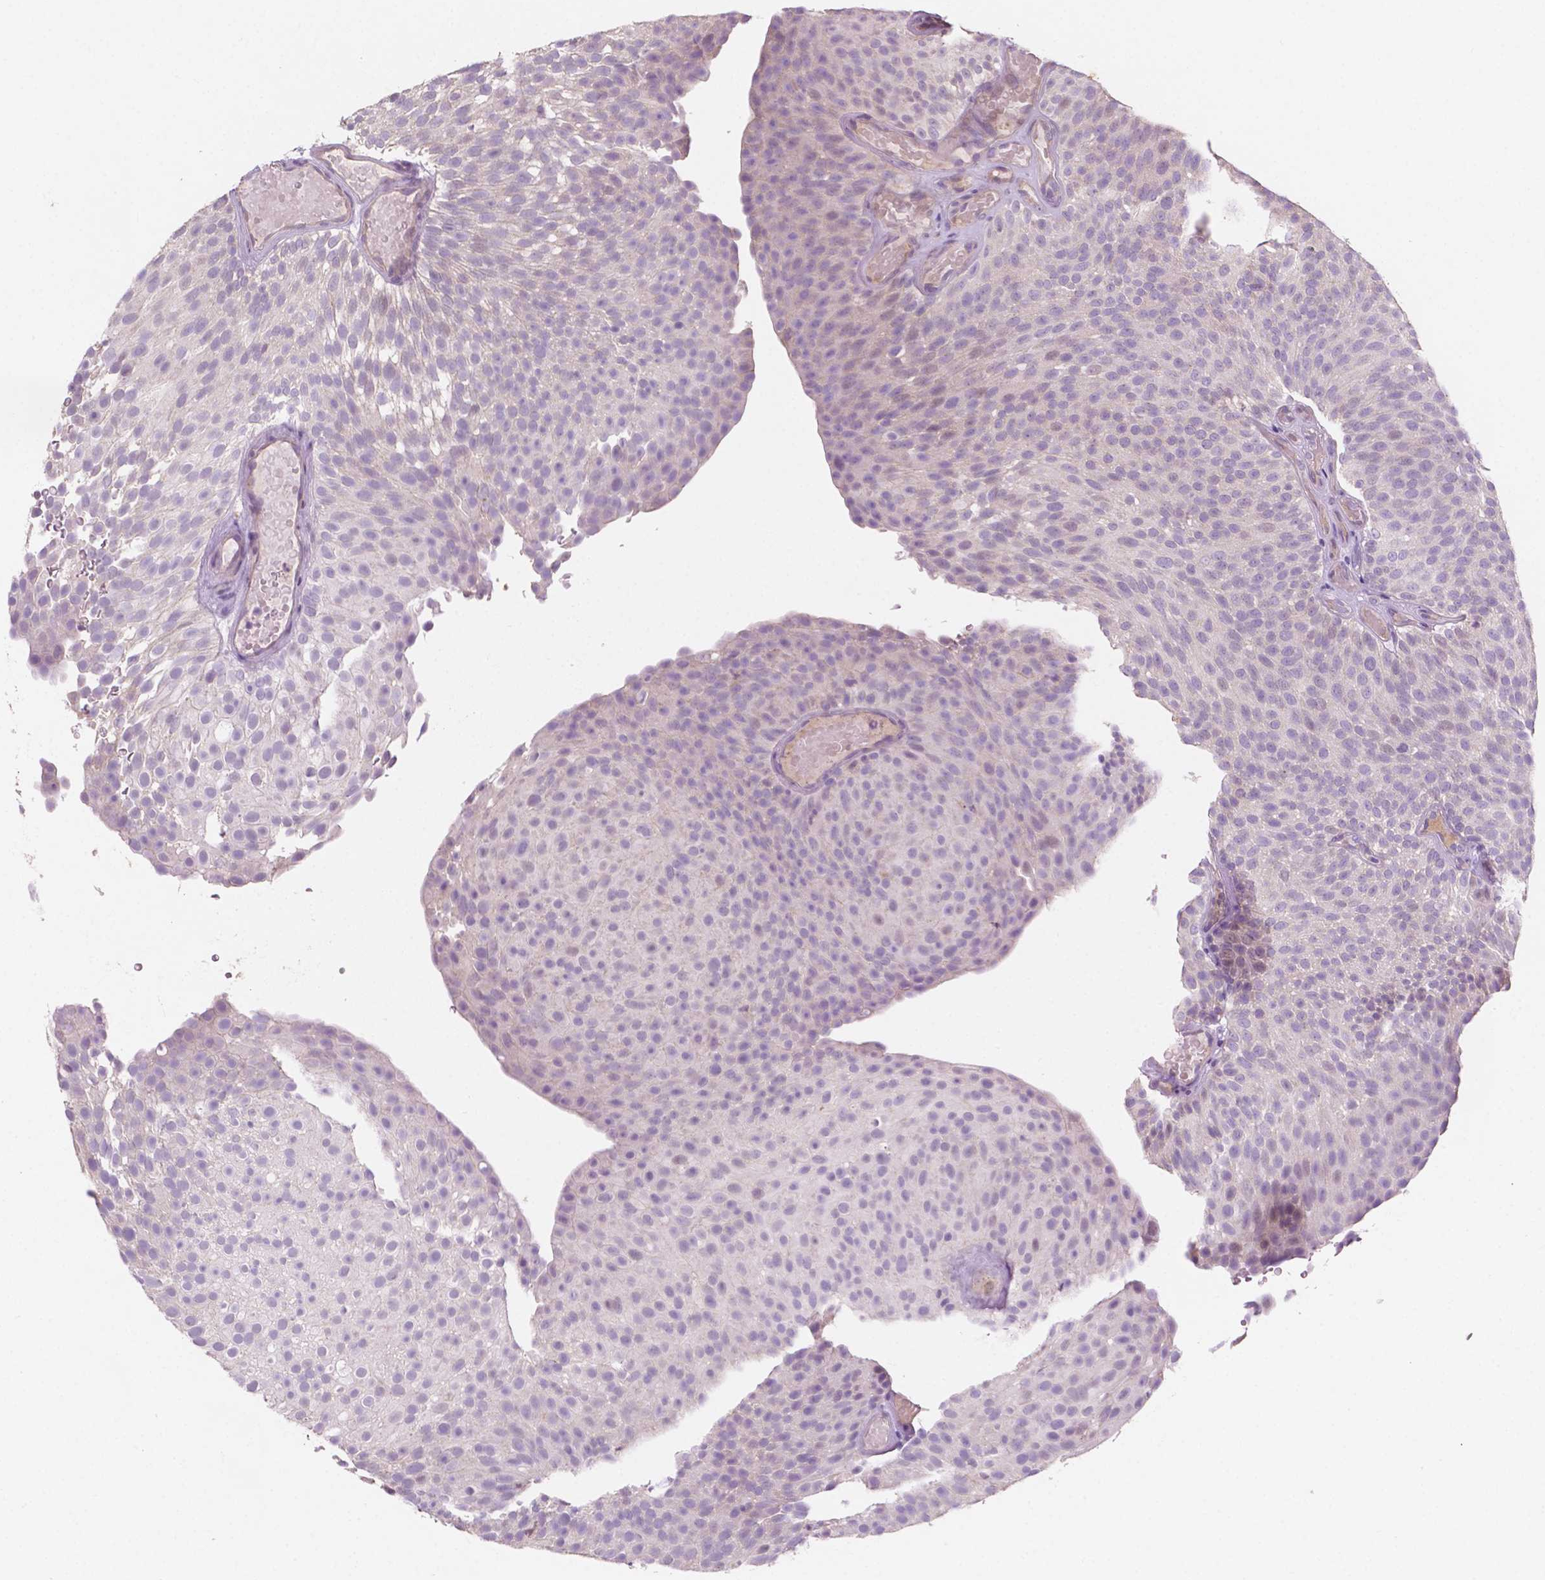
{"staining": {"intensity": "negative", "quantity": "none", "location": "none"}, "tissue": "urothelial cancer", "cell_type": "Tumor cells", "image_type": "cancer", "snomed": [{"axis": "morphology", "description": "Urothelial carcinoma, Low grade"}, {"axis": "topography", "description": "Urinary bladder"}], "caption": "An immunohistochemistry (IHC) histopathology image of urothelial carcinoma (low-grade) is shown. There is no staining in tumor cells of urothelial carcinoma (low-grade).", "gene": "LRP1B", "patient": {"sex": "male", "age": 78}}